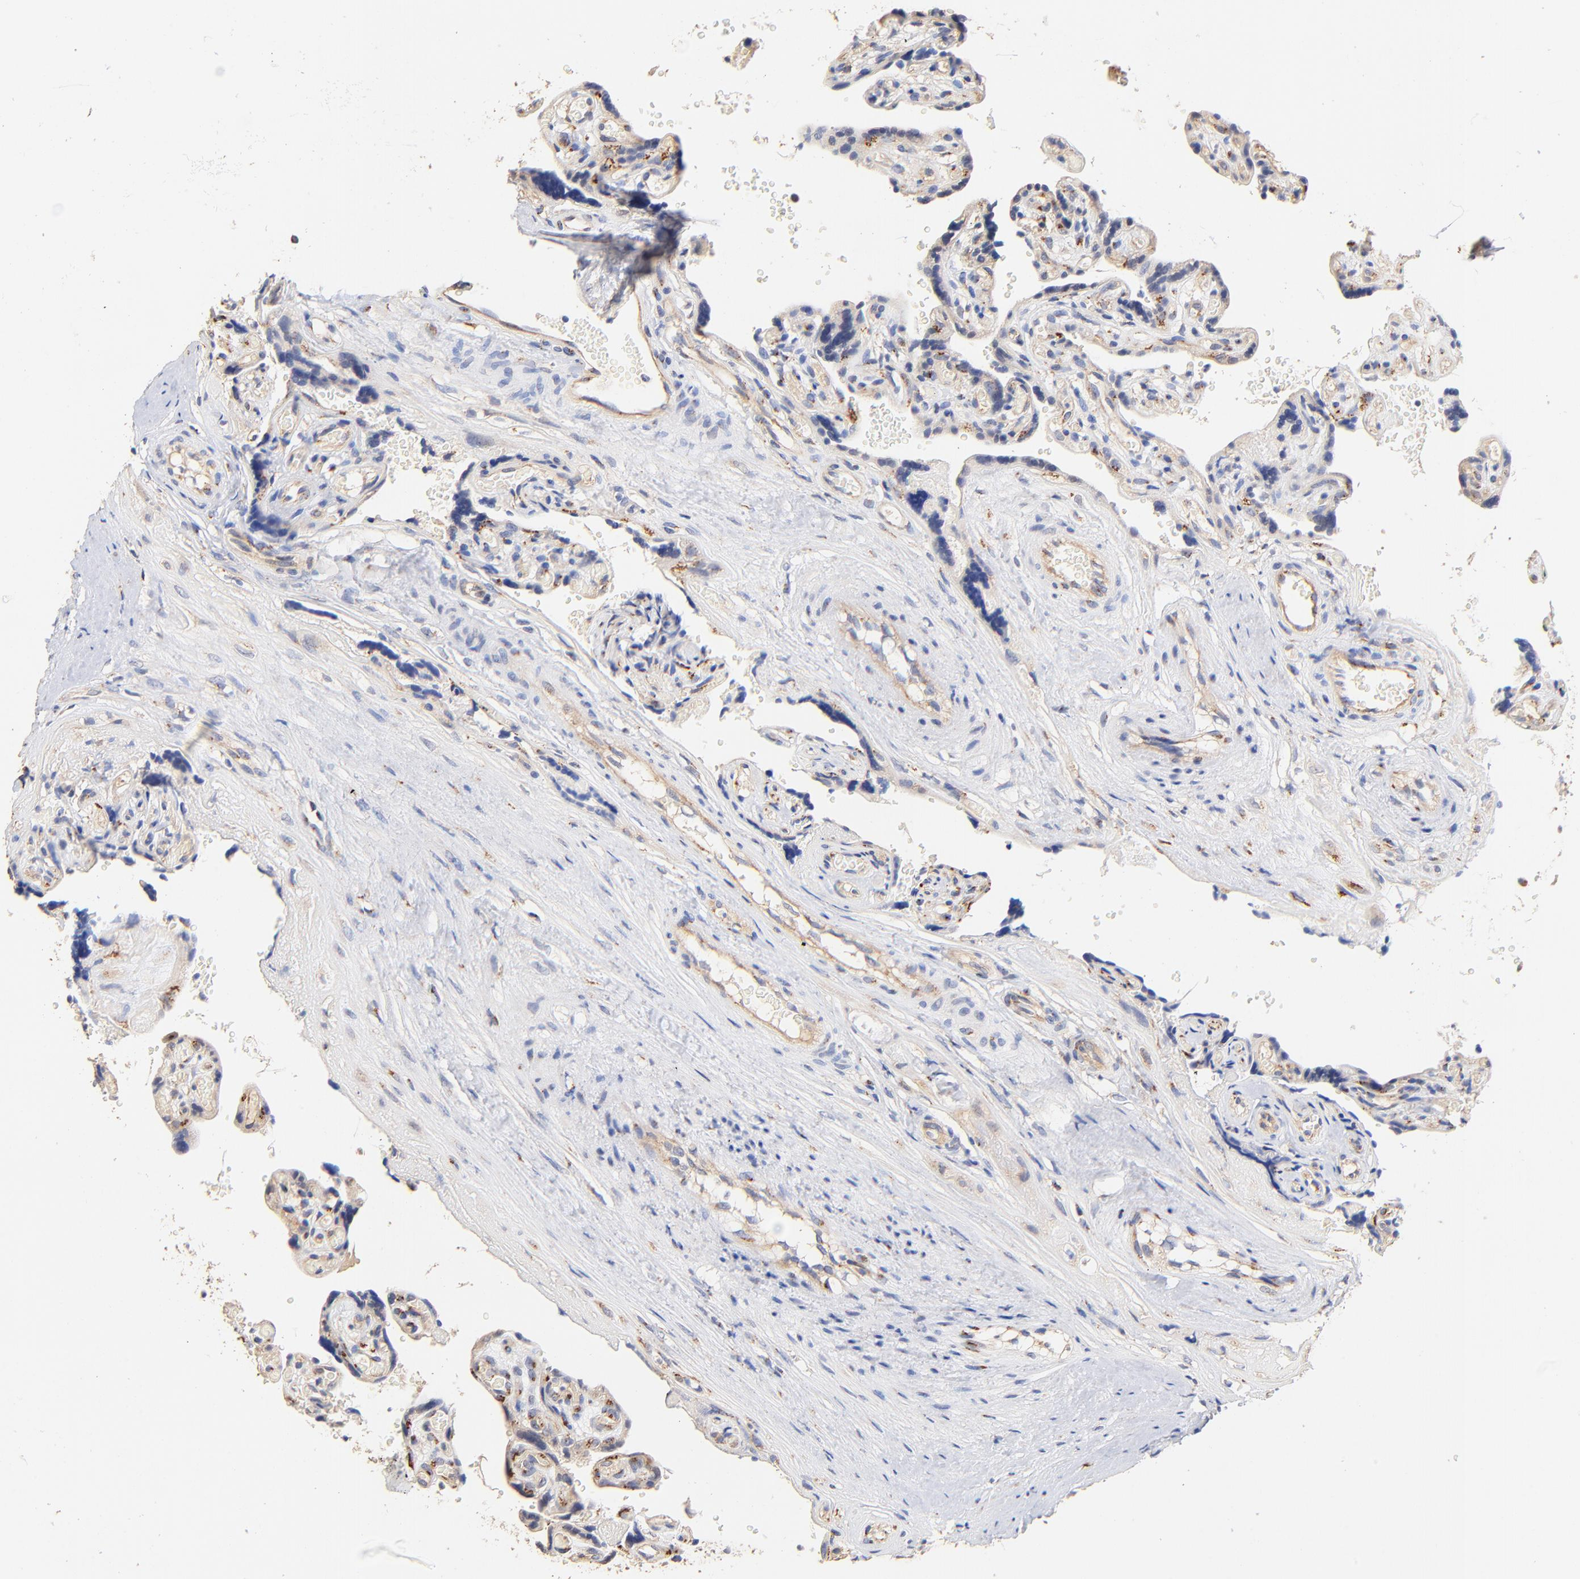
{"staining": {"intensity": "moderate", "quantity": ">75%", "location": "cytoplasmic/membranous"}, "tissue": "placenta", "cell_type": "Decidual cells", "image_type": "normal", "snomed": [{"axis": "morphology", "description": "Normal tissue, NOS"}, {"axis": "topography", "description": "Placenta"}], "caption": "Immunohistochemical staining of unremarkable human placenta displays >75% levels of moderate cytoplasmic/membranous protein expression in approximately >75% of decidual cells. (Stains: DAB (3,3'-diaminobenzidine) in brown, nuclei in blue, Microscopy: brightfield microscopy at high magnification).", "gene": "FMNL3", "patient": {"sex": "female", "age": 30}}